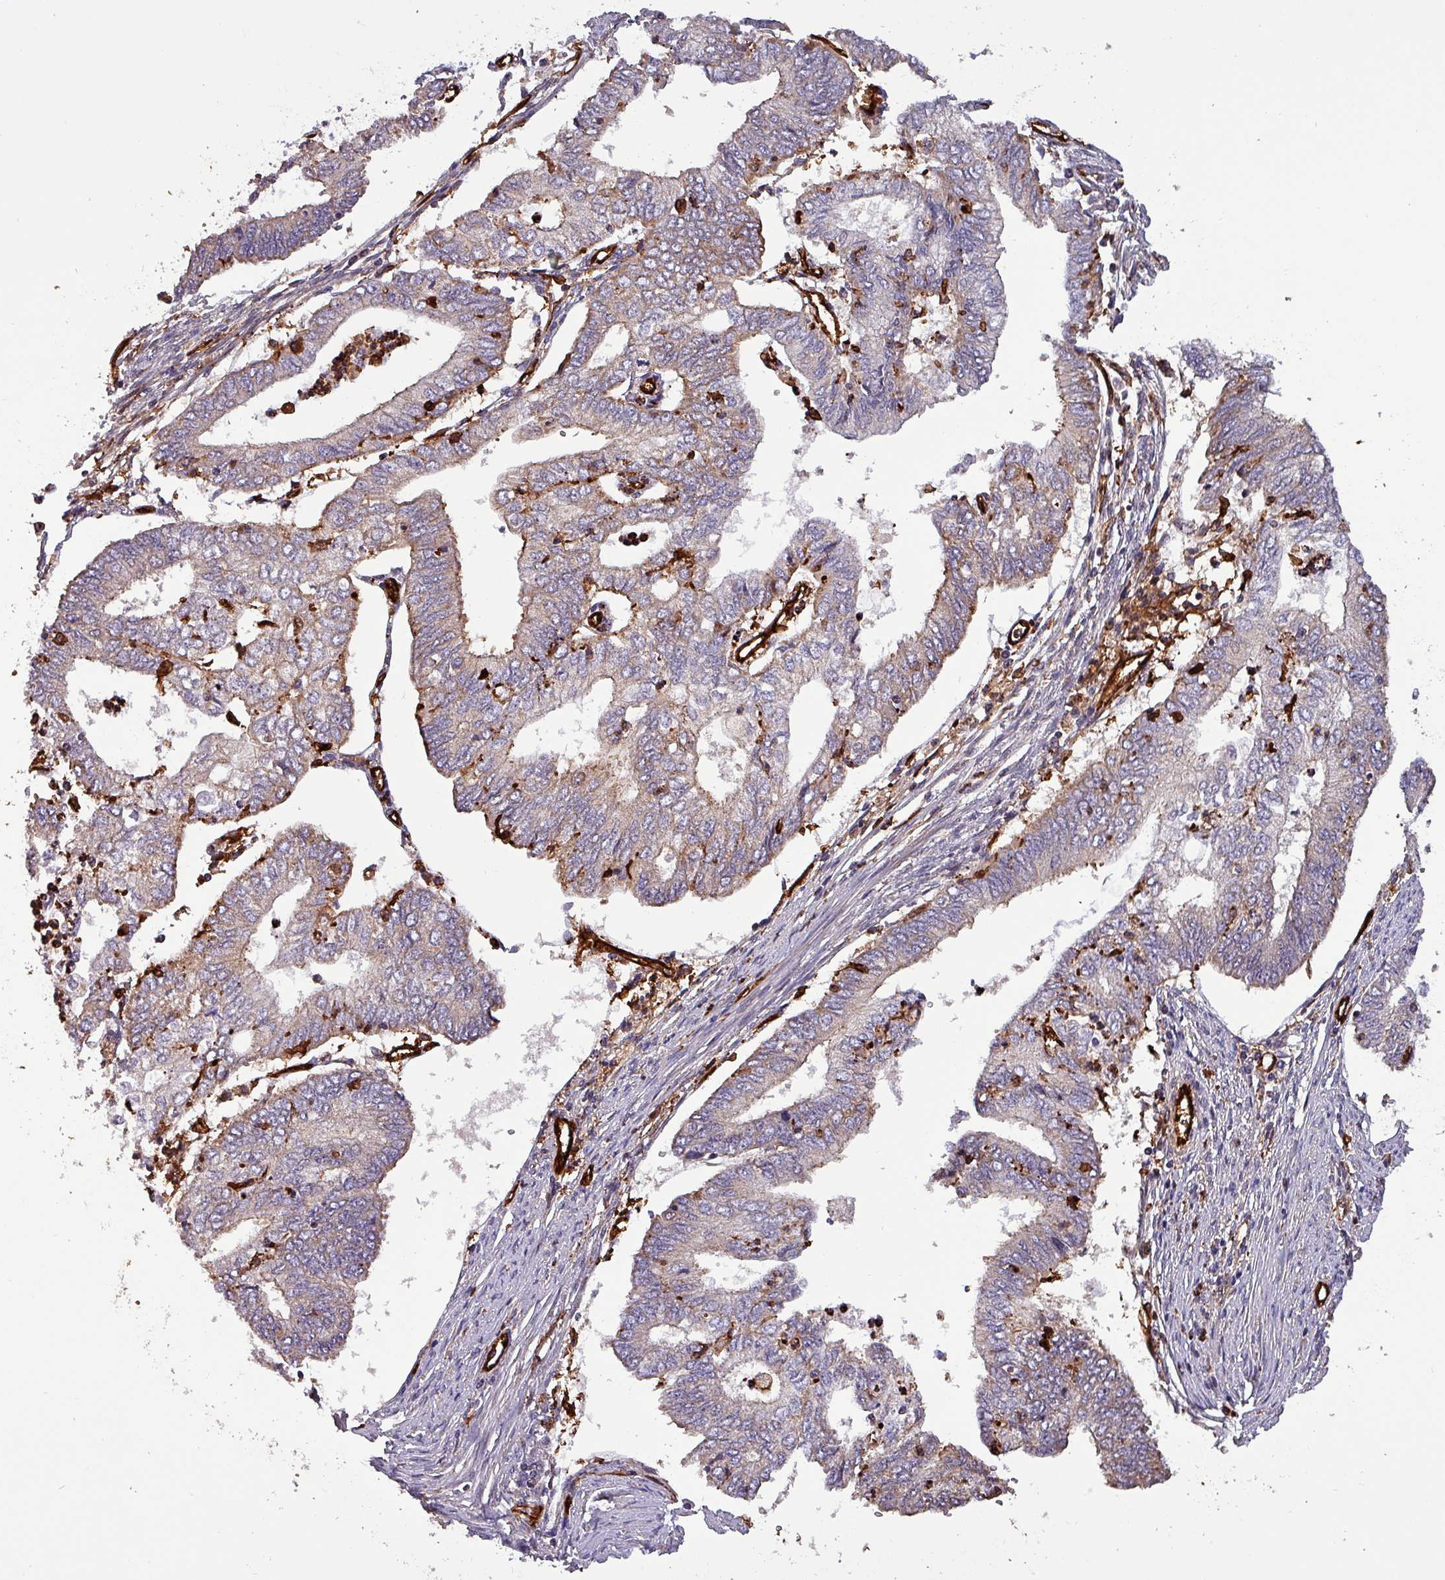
{"staining": {"intensity": "weak", "quantity": "<25%", "location": "cytoplasmic/membranous"}, "tissue": "endometrial cancer", "cell_type": "Tumor cells", "image_type": "cancer", "snomed": [{"axis": "morphology", "description": "Adenocarcinoma, NOS"}, {"axis": "topography", "description": "Endometrium"}], "caption": "Micrograph shows no protein expression in tumor cells of endometrial cancer tissue. (DAB (3,3'-diaminobenzidine) IHC with hematoxylin counter stain).", "gene": "SCIN", "patient": {"sex": "female", "age": 68}}